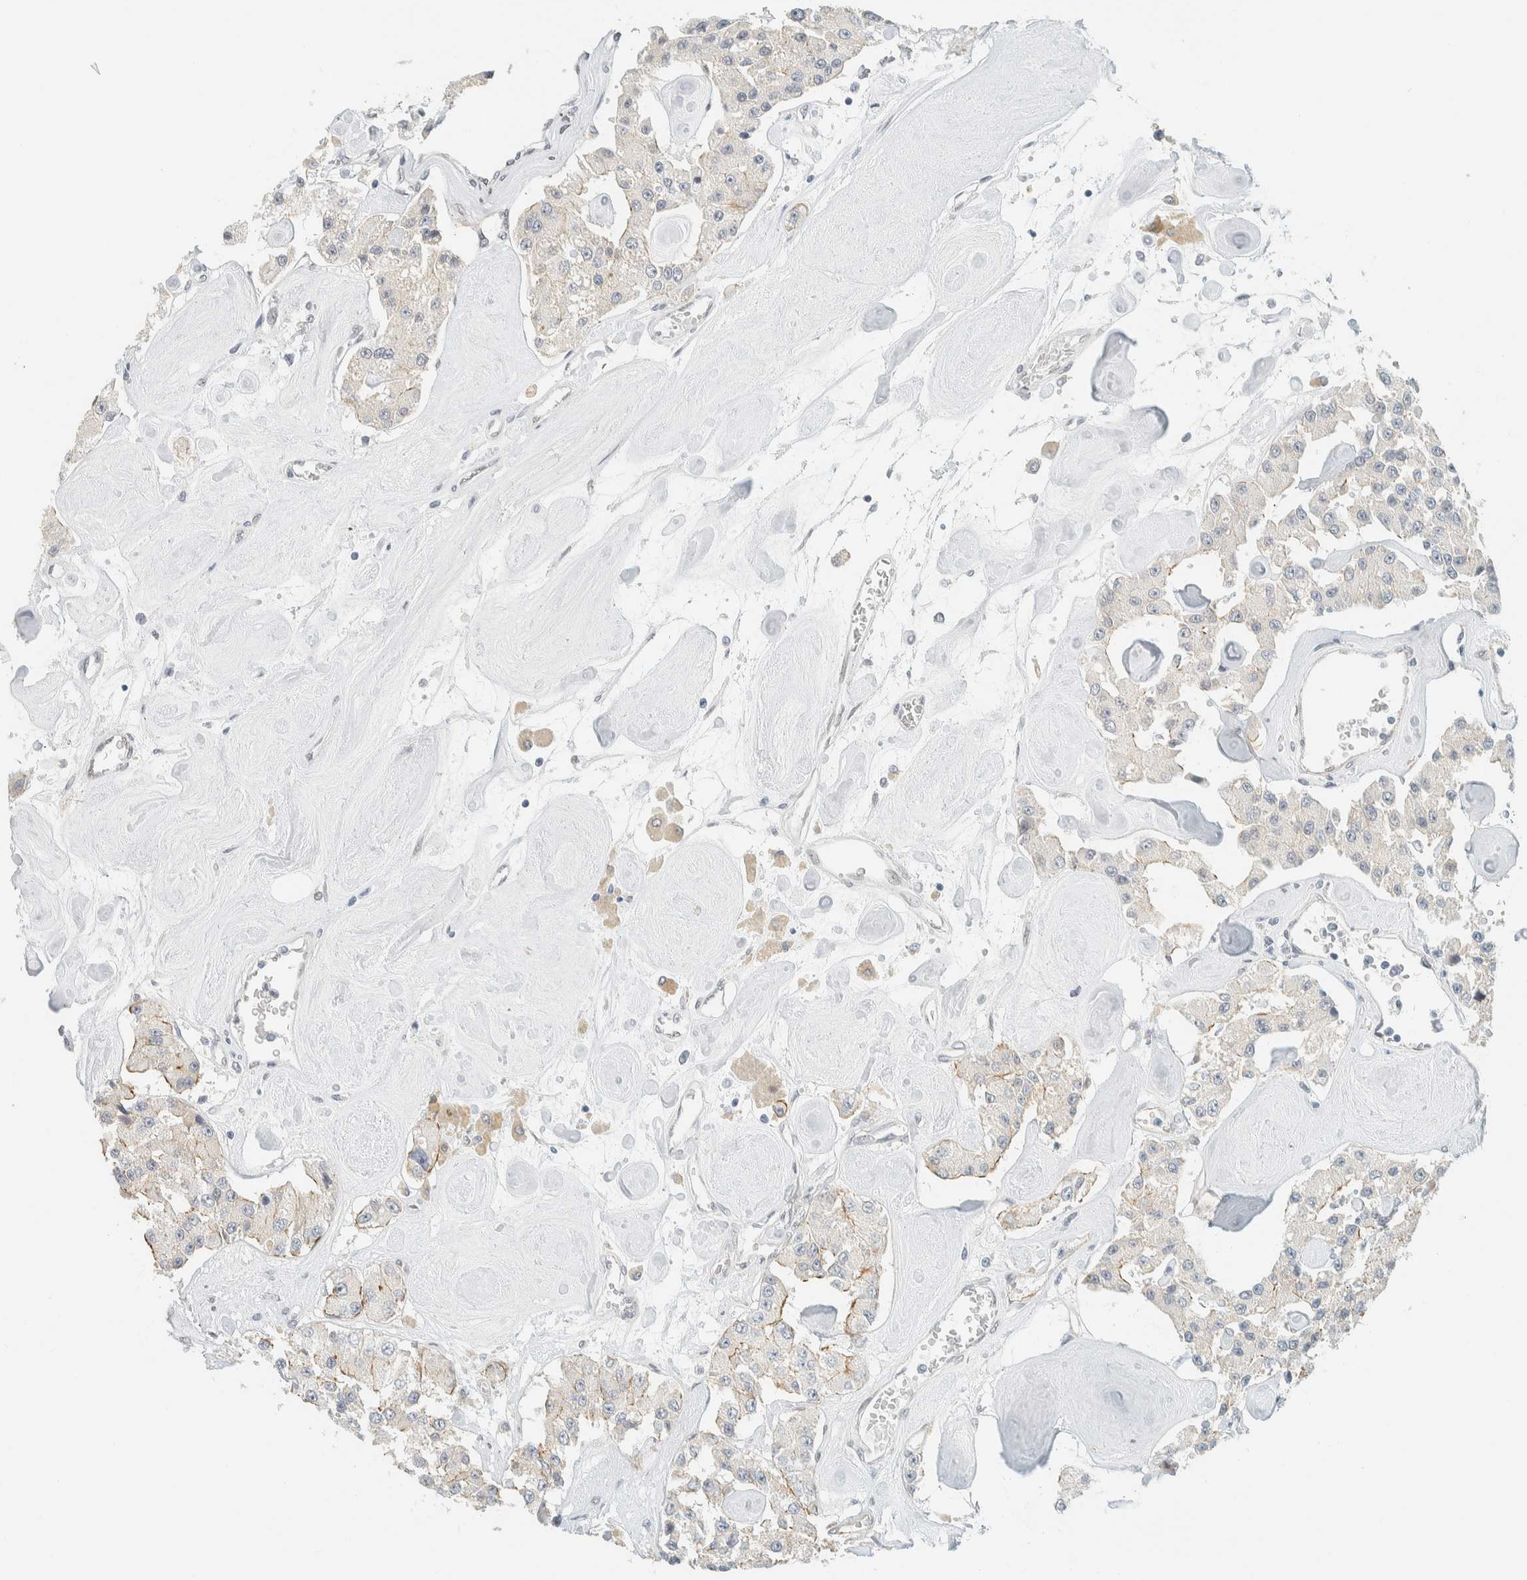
{"staining": {"intensity": "weak", "quantity": "<25%", "location": "cytoplasmic/membranous"}, "tissue": "carcinoid", "cell_type": "Tumor cells", "image_type": "cancer", "snomed": [{"axis": "morphology", "description": "Carcinoid, malignant, NOS"}, {"axis": "topography", "description": "Pancreas"}], "caption": "An IHC micrograph of carcinoid (malignant) is shown. There is no staining in tumor cells of carcinoid (malignant). (DAB immunohistochemistry, high magnification).", "gene": "C1QTNF12", "patient": {"sex": "male", "age": 41}}